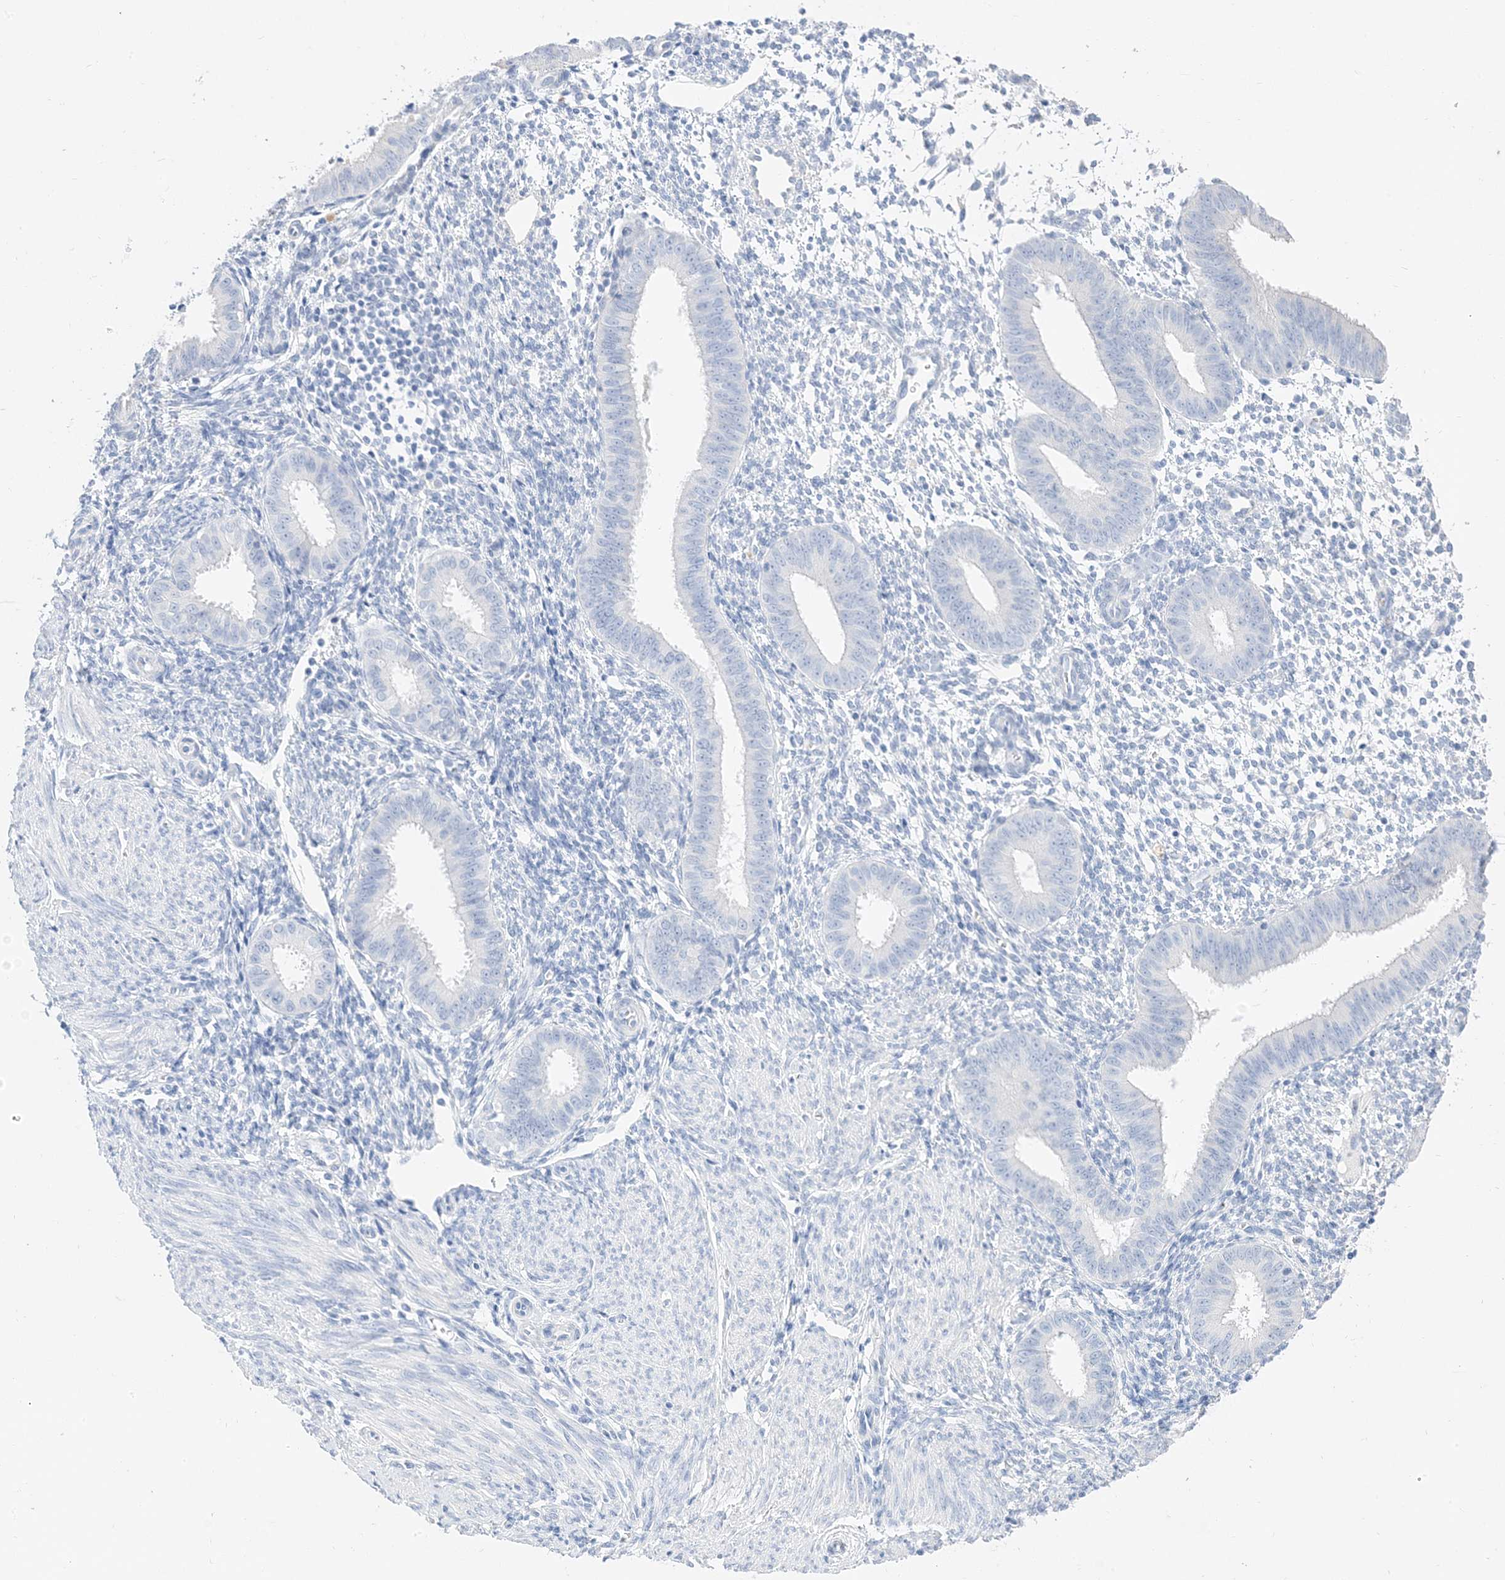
{"staining": {"intensity": "negative", "quantity": "none", "location": "none"}, "tissue": "endometrium", "cell_type": "Cells in endometrial stroma", "image_type": "normal", "snomed": [{"axis": "morphology", "description": "Normal tissue, NOS"}, {"axis": "topography", "description": "Uterus"}, {"axis": "topography", "description": "Endometrium"}], "caption": "Endometrium stained for a protein using immunohistochemistry displays no positivity cells in endometrial stroma.", "gene": "MUC17", "patient": {"sex": "female", "age": 48}}